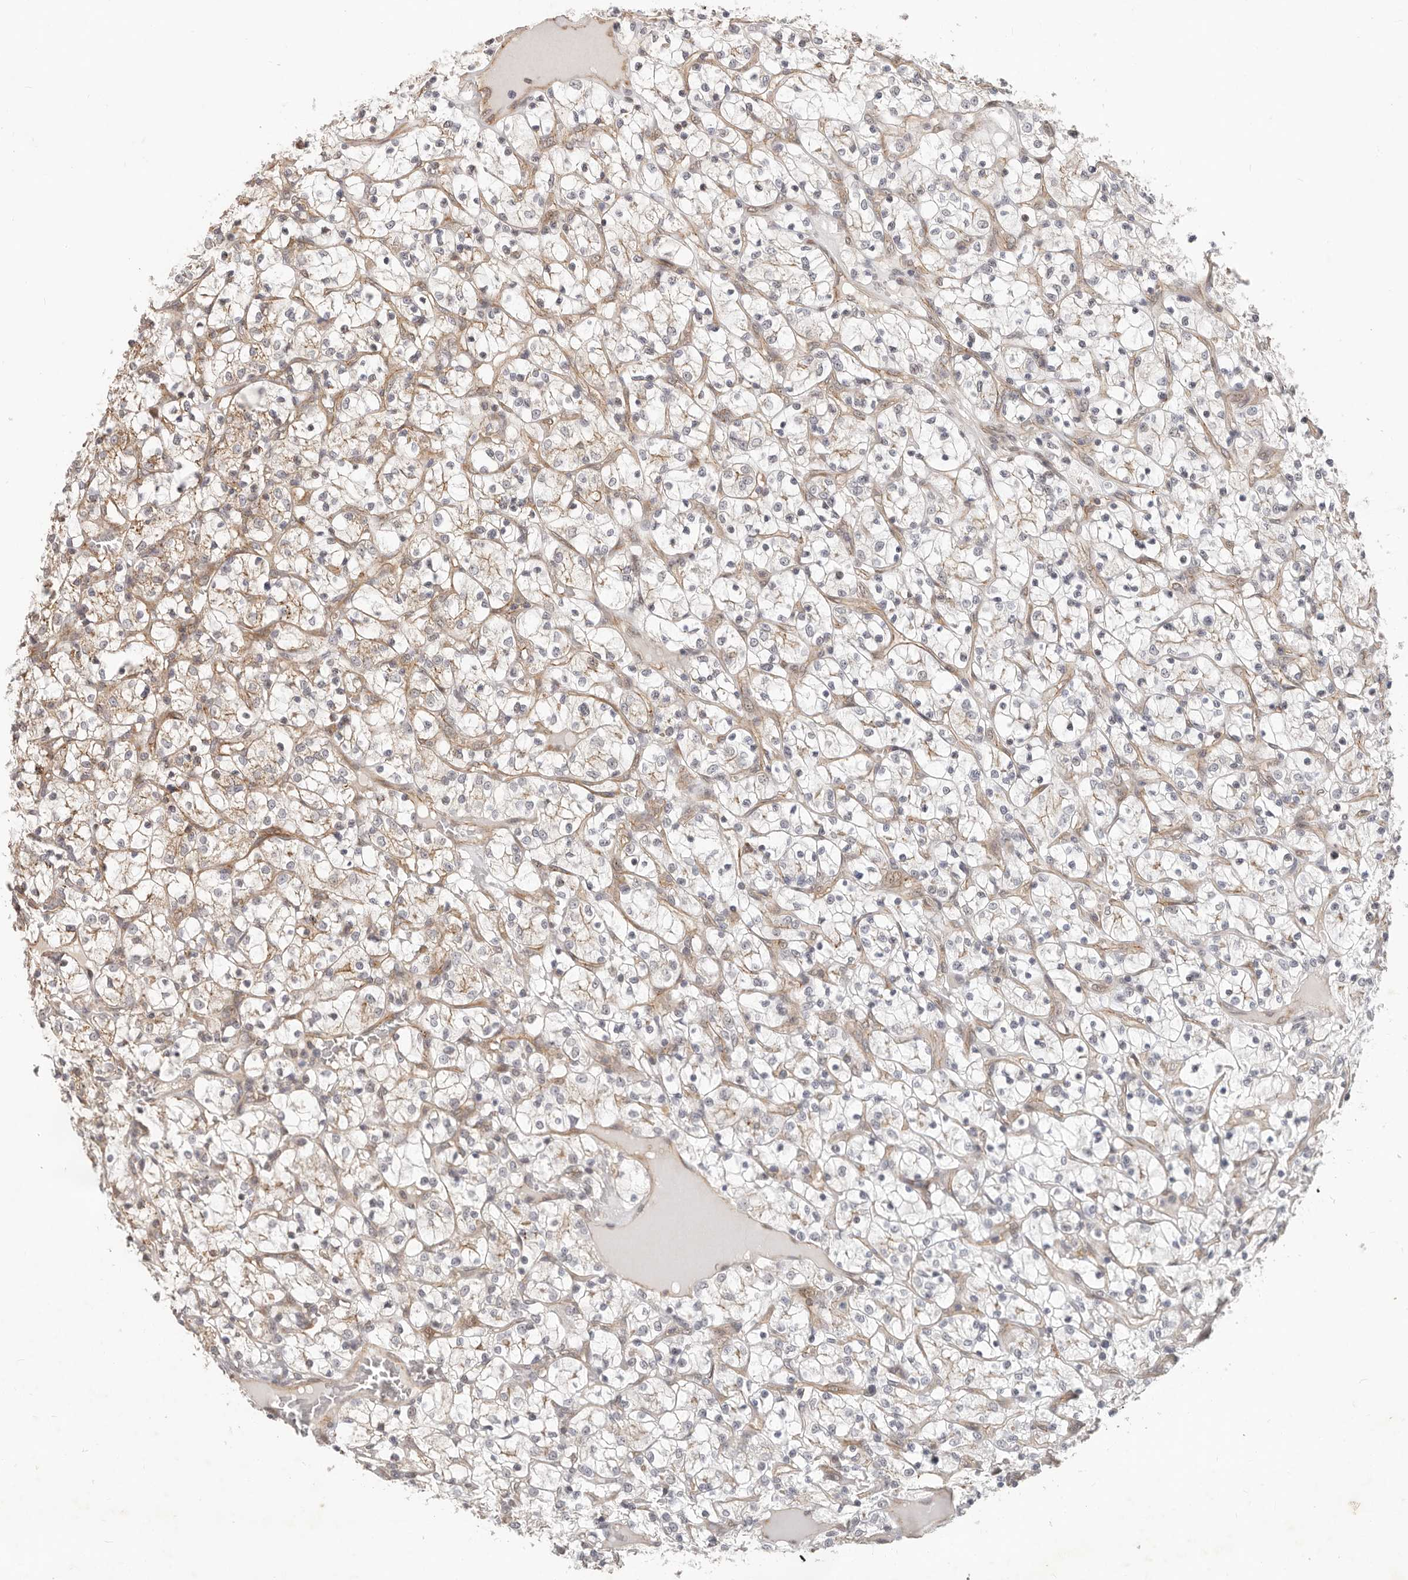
{"staining": {"intensity": "moderate", "quantity": "<25%", "location": "cytoplasmic/membranous"}, "tissue": "renal cancer", "cell_type": "Tumor cells", "image_type": "cancer", "snomed": [{"axis": "morphology", "description": "Adenocarcinoma, NOS"}, {"axis": "topography", "description": "Kidney"}], "caption": "Adenocarcinoma (renal) stained for a protein (brown) exhibits moderate cytoplasmic/membranous positive positivity in about <25% of tumor cells.", "gene": "USP49", "patient": {"sex": "female", "age": 69}}